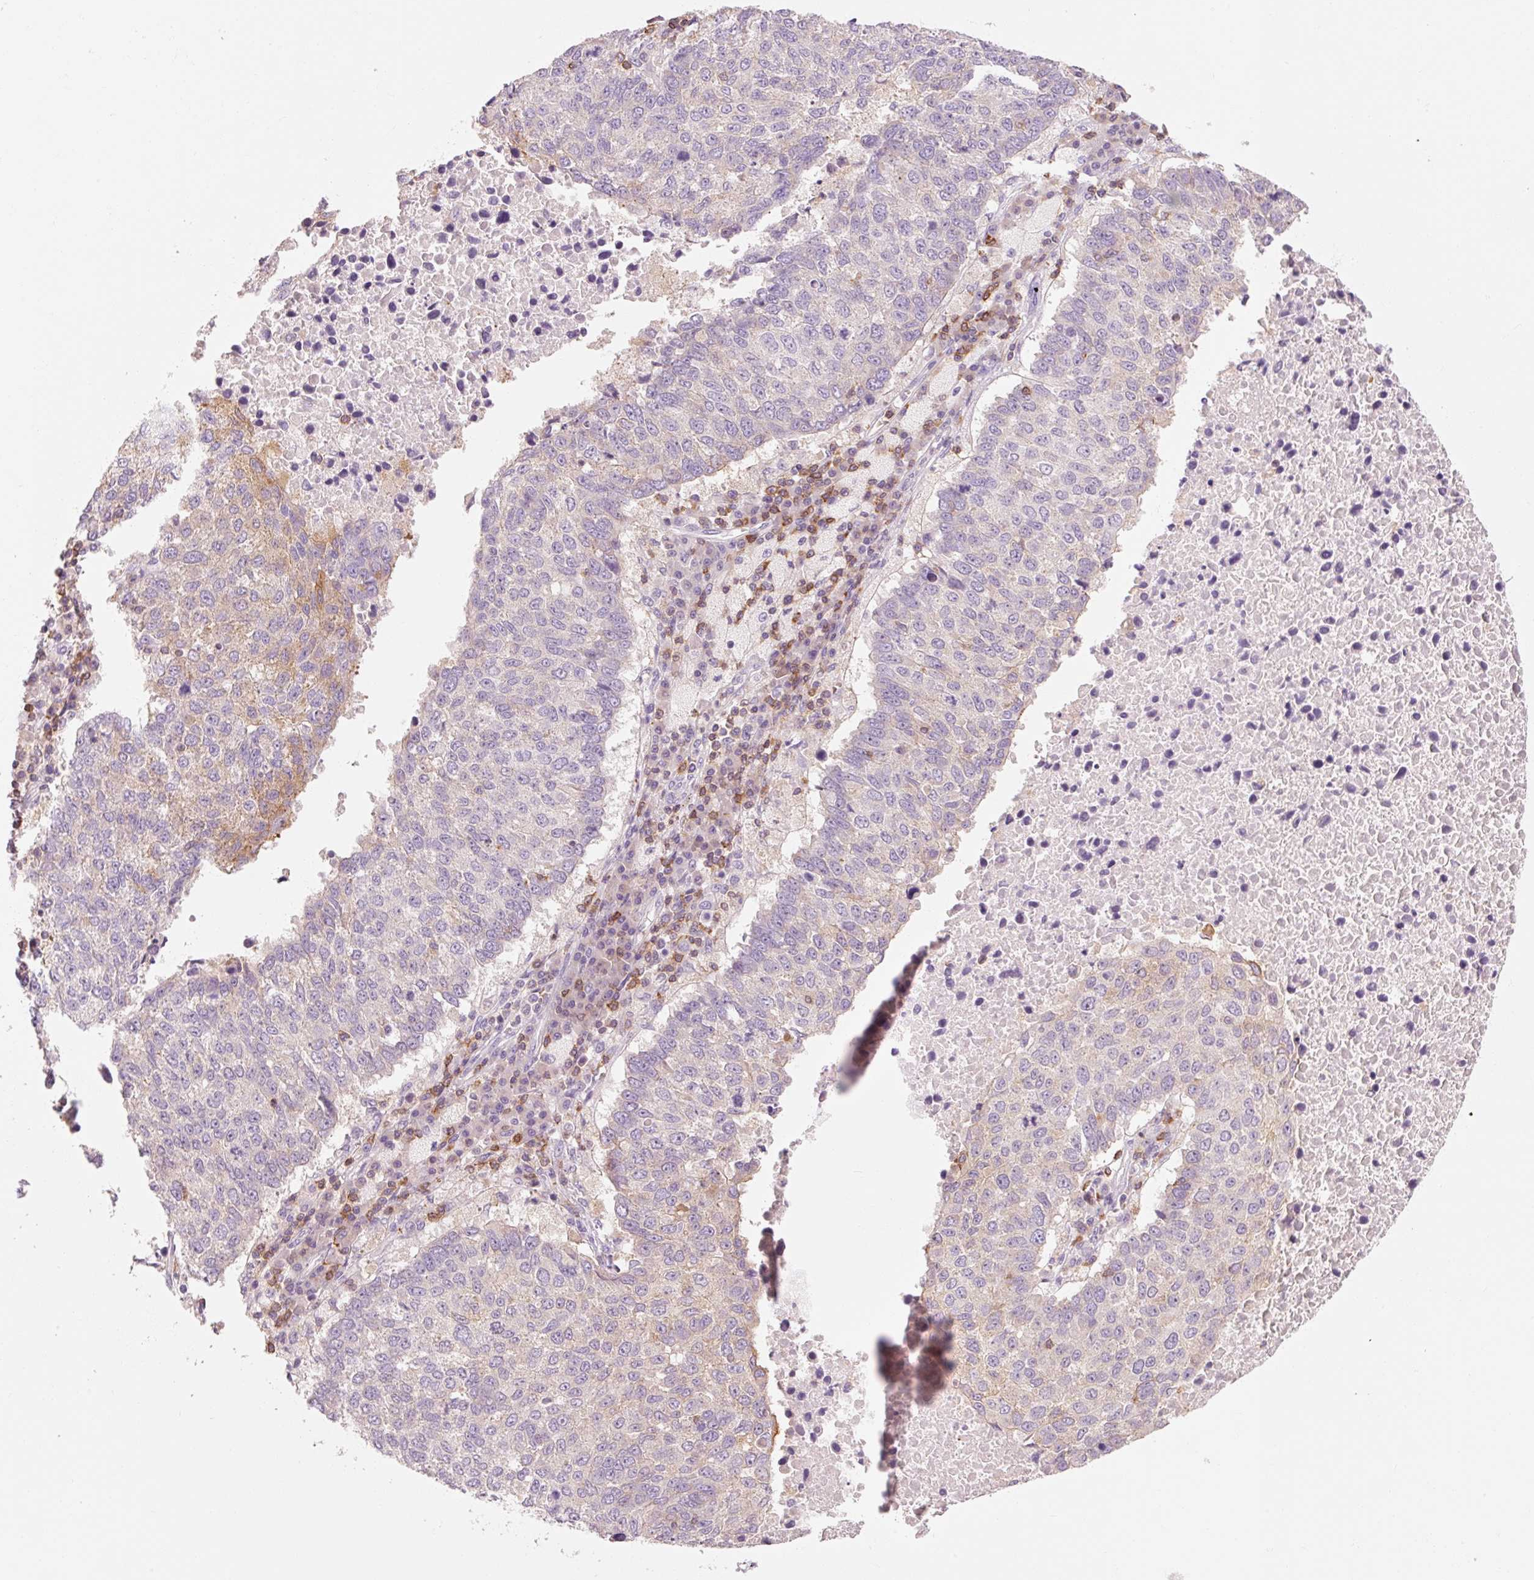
{"staining": {"intensity": "weak", "quantity": "<25%", "location": "cytoplasmic/membranous"}, "tissue": "lung cancer", "cell_type": "Tumor cells", "image_type": "cancer", "snomed": [{"axis": "morphology", "description": "Squamous cell carcinoma, NOS"}, {"axis": "topography", "description": "Lung"}], "caption": "Immunohistochemical staining of lung cancer displays no significant expression in tumor cells.", "gene": "OR8K1", "patient": {"sex": "male", "age": 73}}